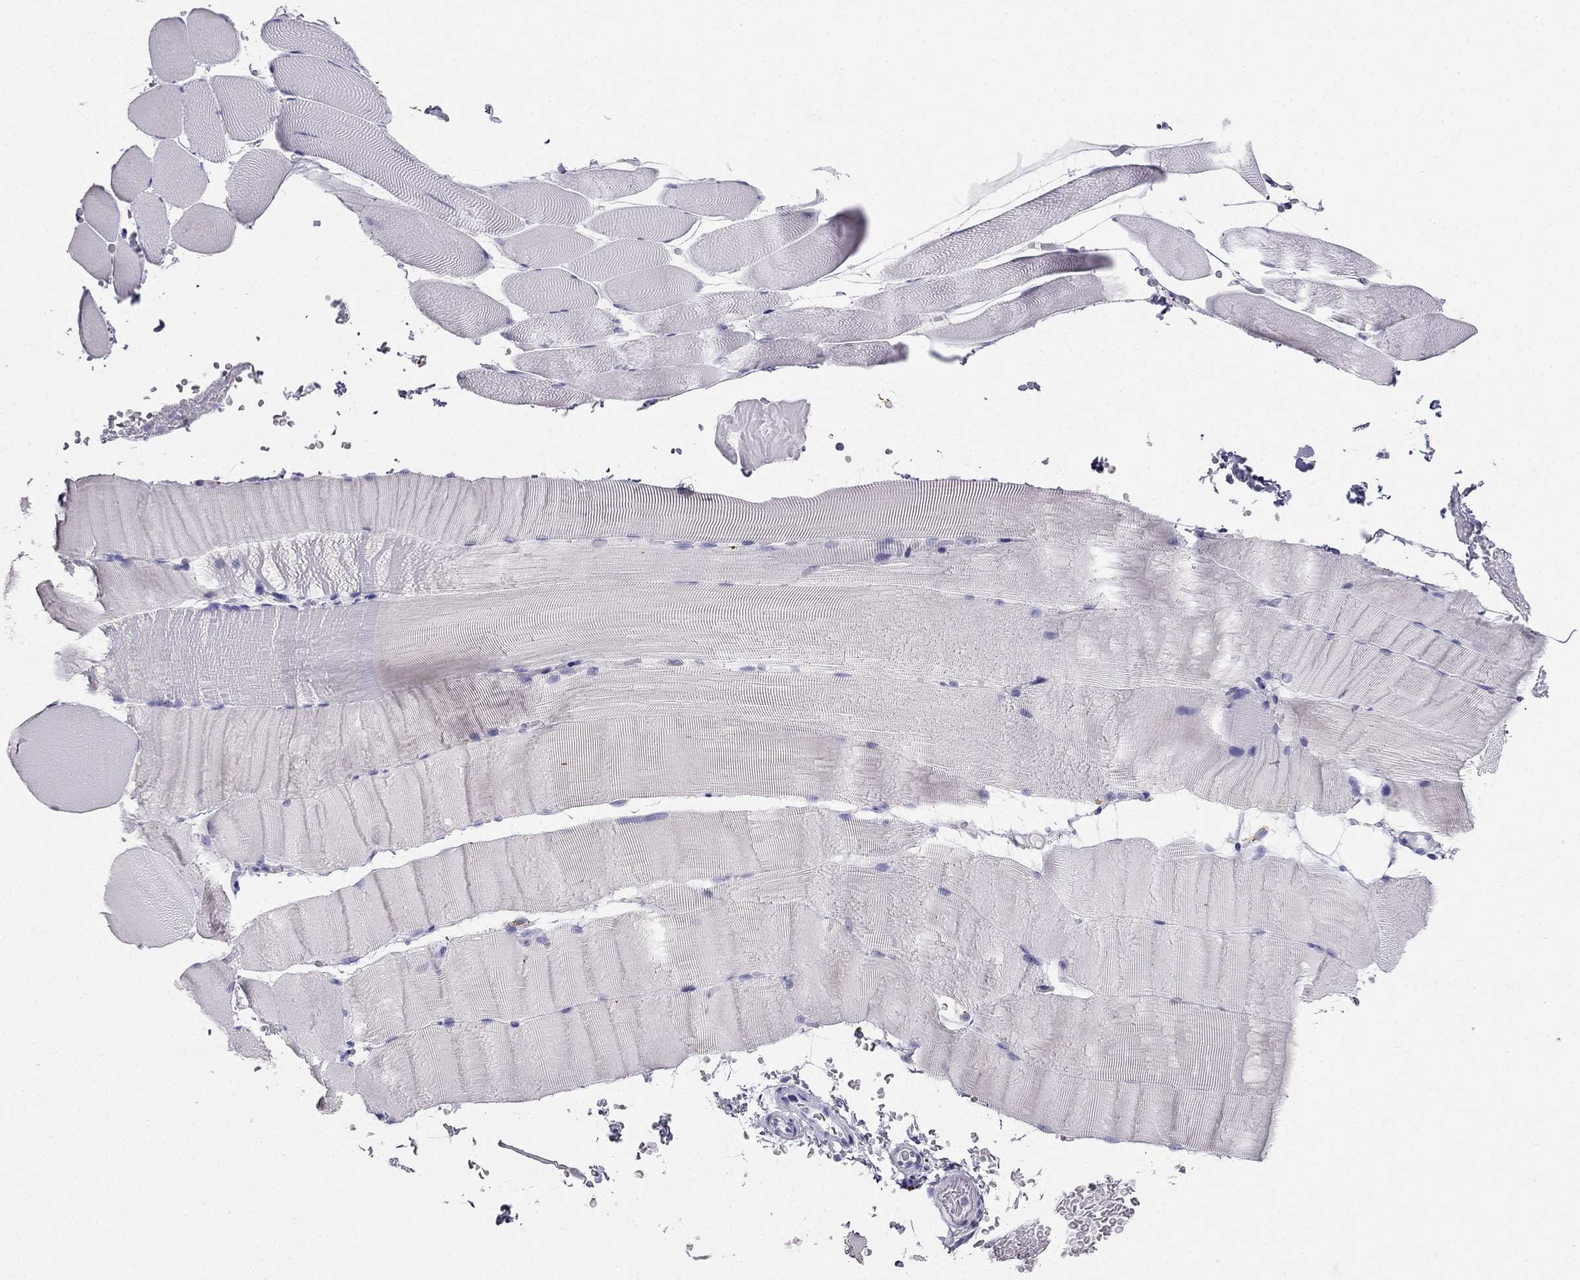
{"staining": {"intensity": "negative", "quantity": "none", "location": "none"}, "tissue": "skeletal muscle", "cell_type": "Myocytes", "image_type": "normal", "snomed": [{"axis": "morphology", "description": "Normal tissue, NOS"}, {"axis": "topography", "description": "Skeletal muscle"}], "caption": "Myocytes show no significant protein staining in unremarkable skeletal muscle.", "gene": "RFLNA", "patient": {"sex": "female", "age": 37}}